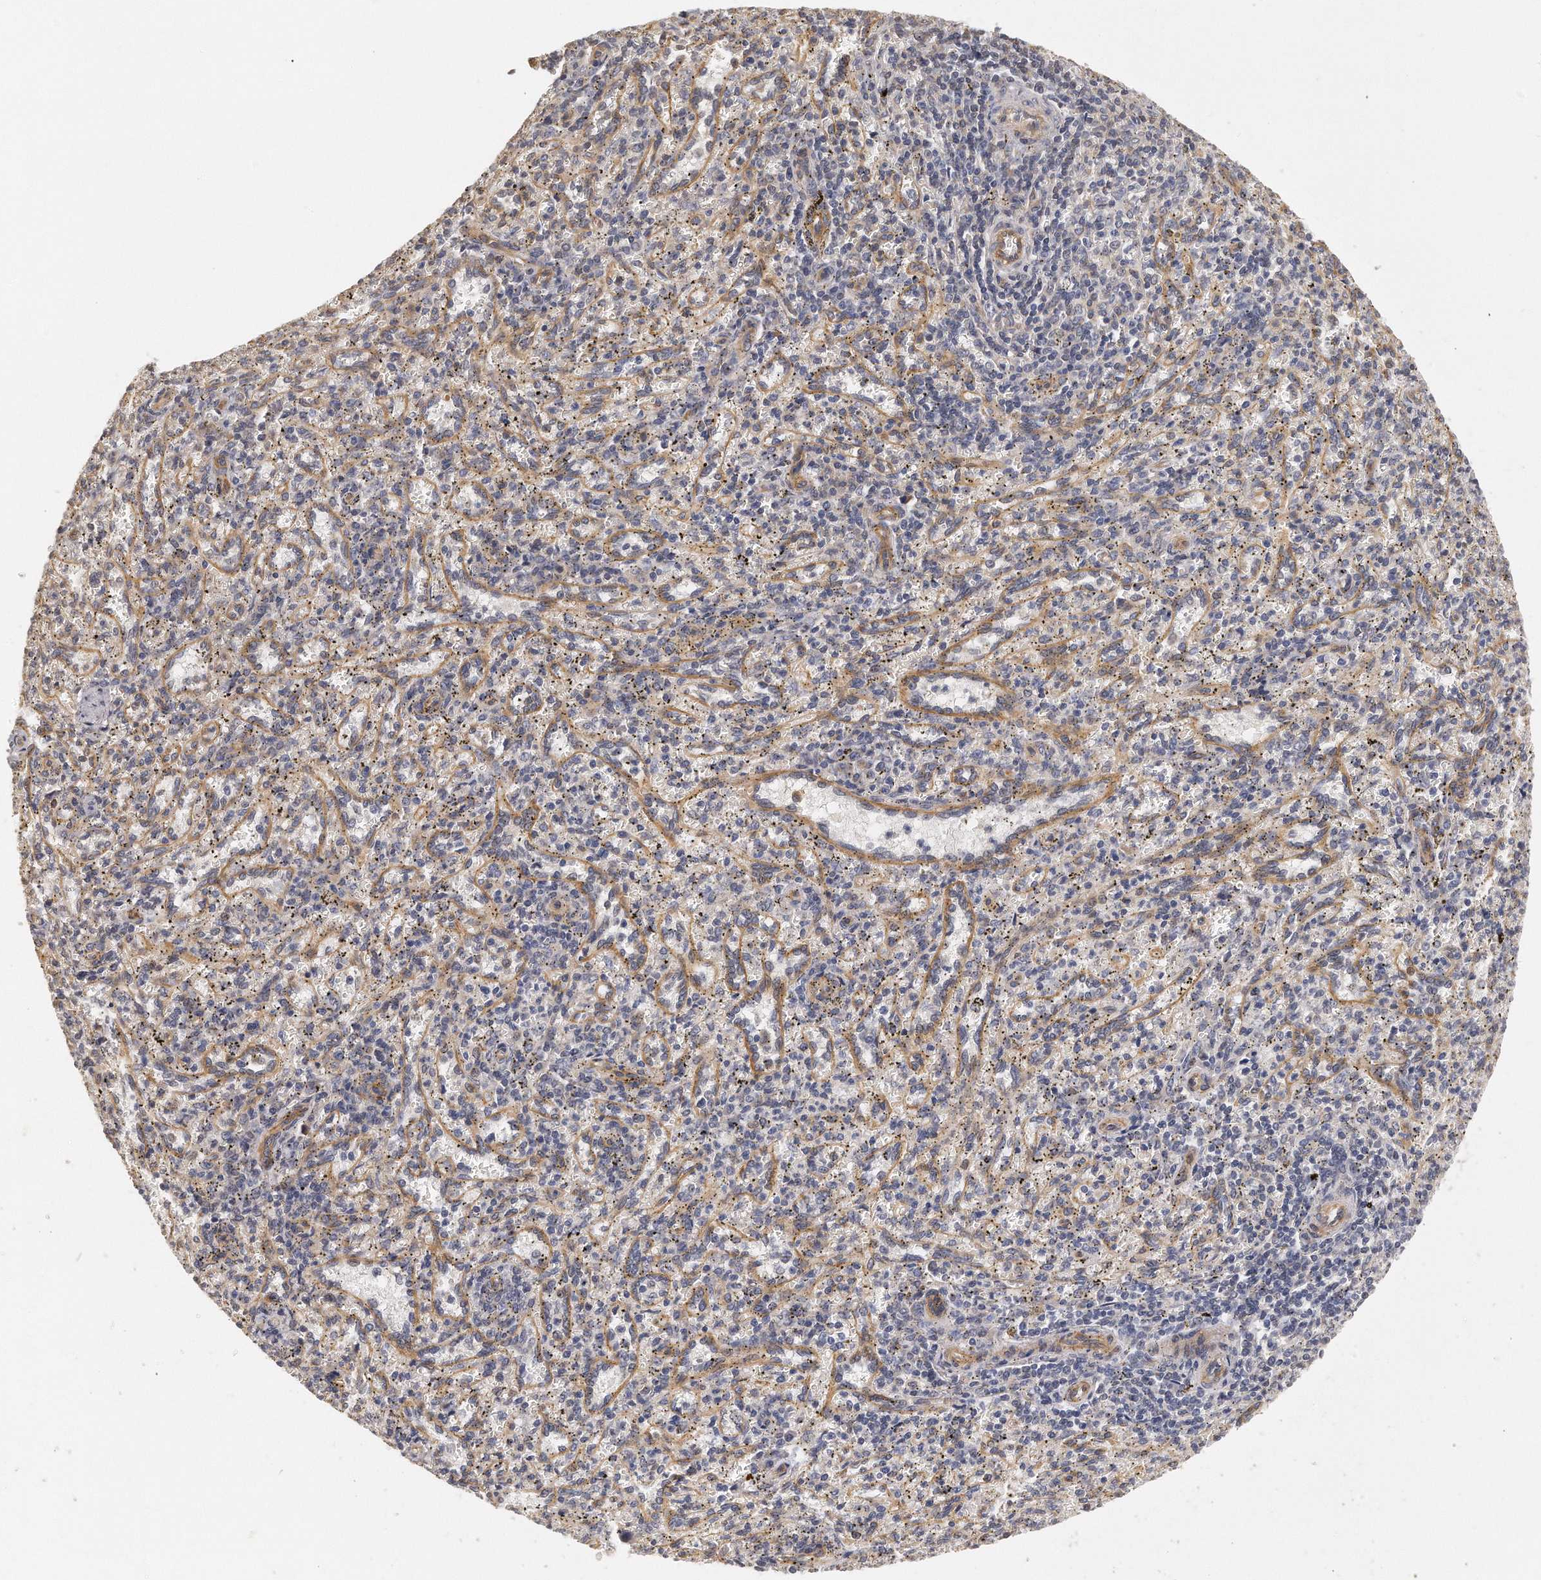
{"staining": {"intensity": "negative", "quantity": "none", "location": "none"}, "tissue": "spleen", "cell_type": "Cells in red pulp", "image_type": "normal", "snomed": [{"axis": "morphology", "description": "Normal tissue, NOS"}, {"axis": "topography", "description": "Spleen"}], "caption": "Unremarkable spleen was stained to show a protein in brown. There is no significant staining in cells in red pulp. (DAB (3,3'-diaminobenzidine) immunohistochemistry with hematoxylin counter stain).", "gene": "CHST7", "patient": {"sex": "female", "age": 10}}